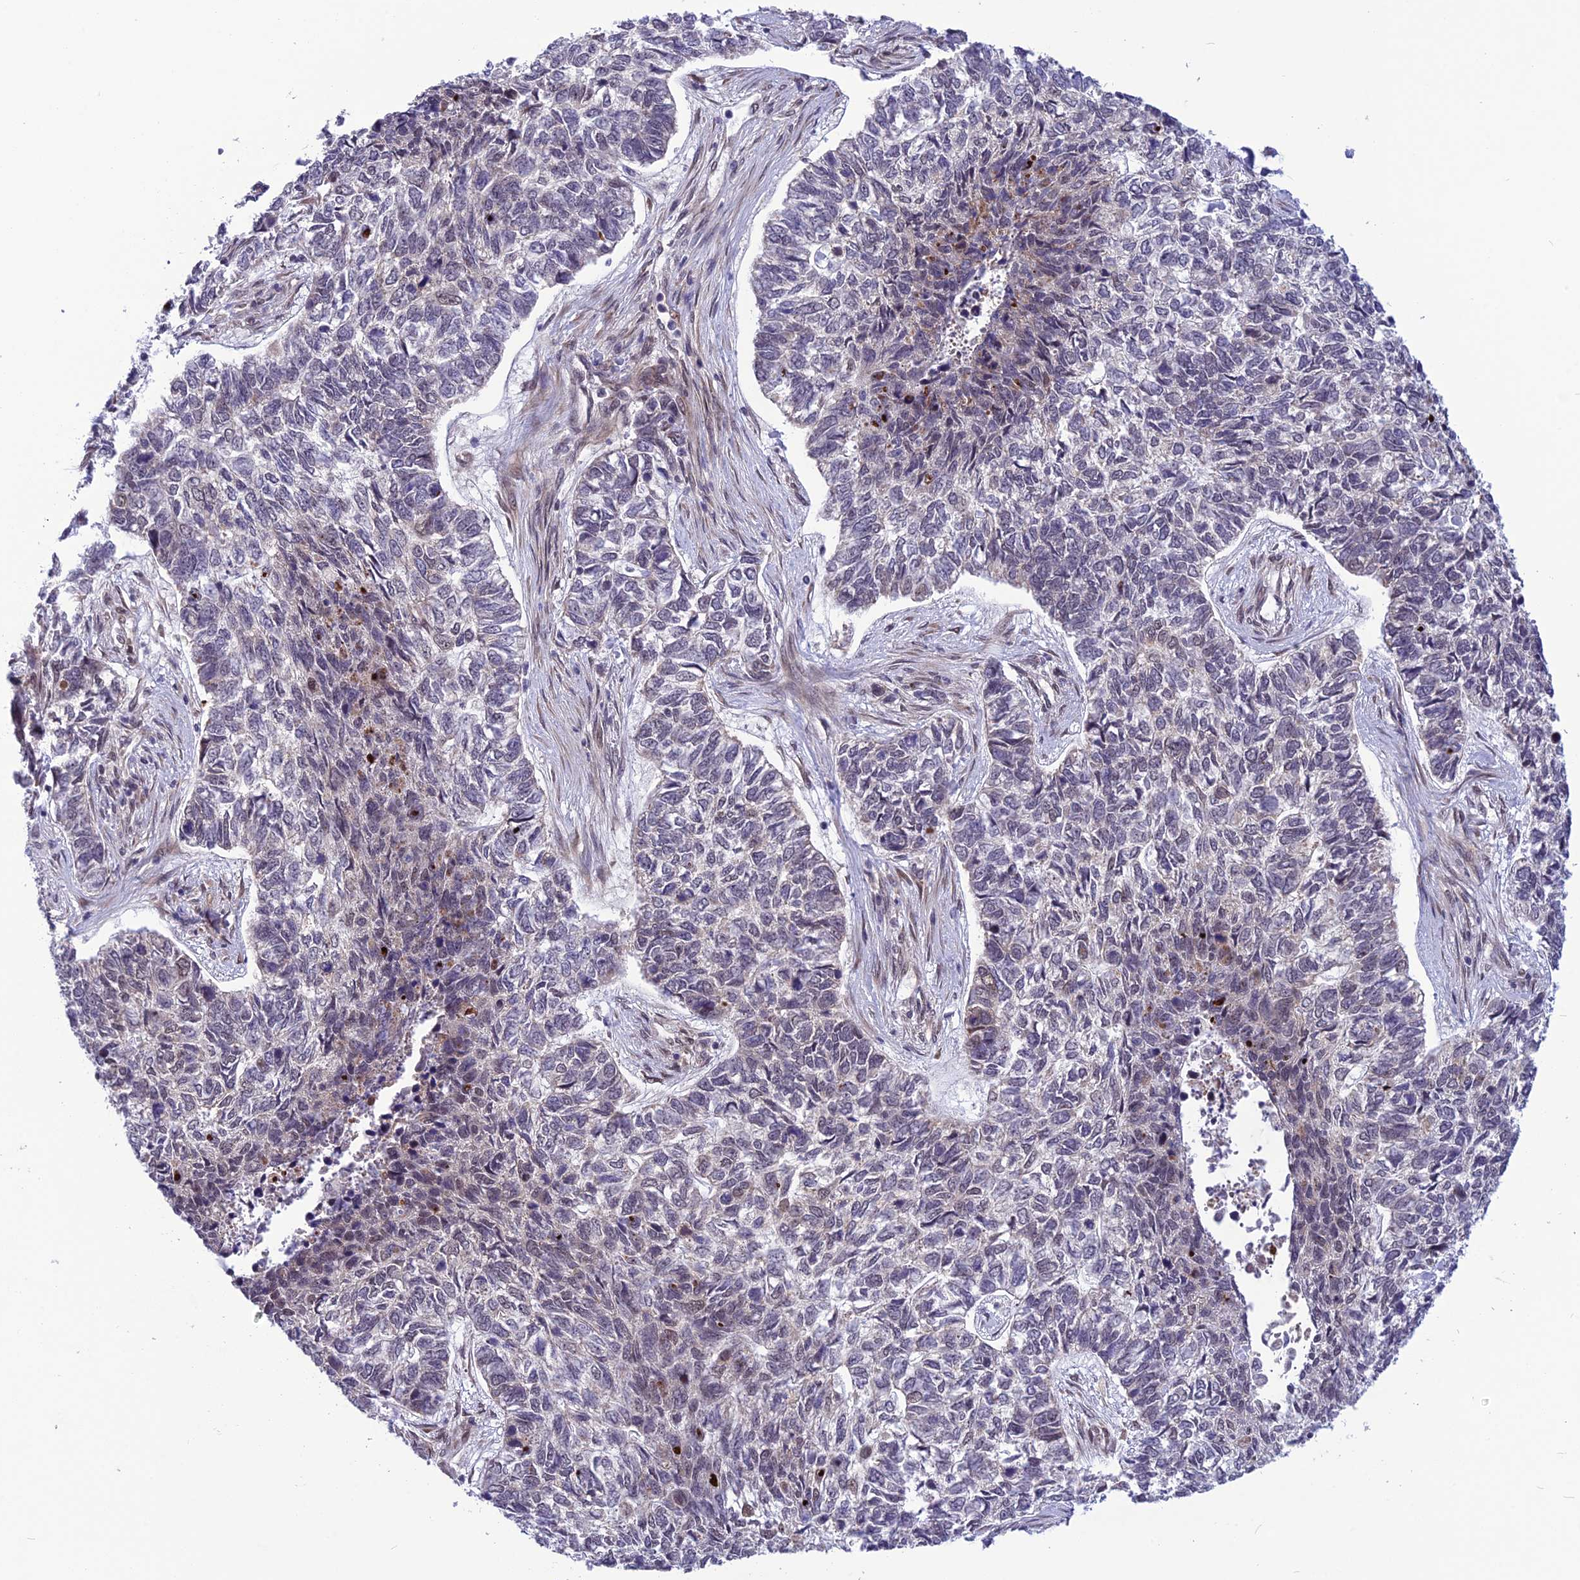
{"staining": {"intensity": "moderate", "quantity": "25%-75%", "location": "nuclear"}, "tissue": "skin cancer", "cell_type": "Tumor cells", "image_type": "cancer", "snomed": [{"axis": "morphology", "description": "Basal cell carcinoma"}, {"axis": "topography", "description": "Skin"}], "caption": "An IHC micrograph of neoplastic tissue is shown. Protein staining in brown highlights moderate nuclear positivity in skin cancer (basal cell carcinoma) within tumor cells.", "gene": "RTRAF", "patient": {"sex": "female", "age": 65}}